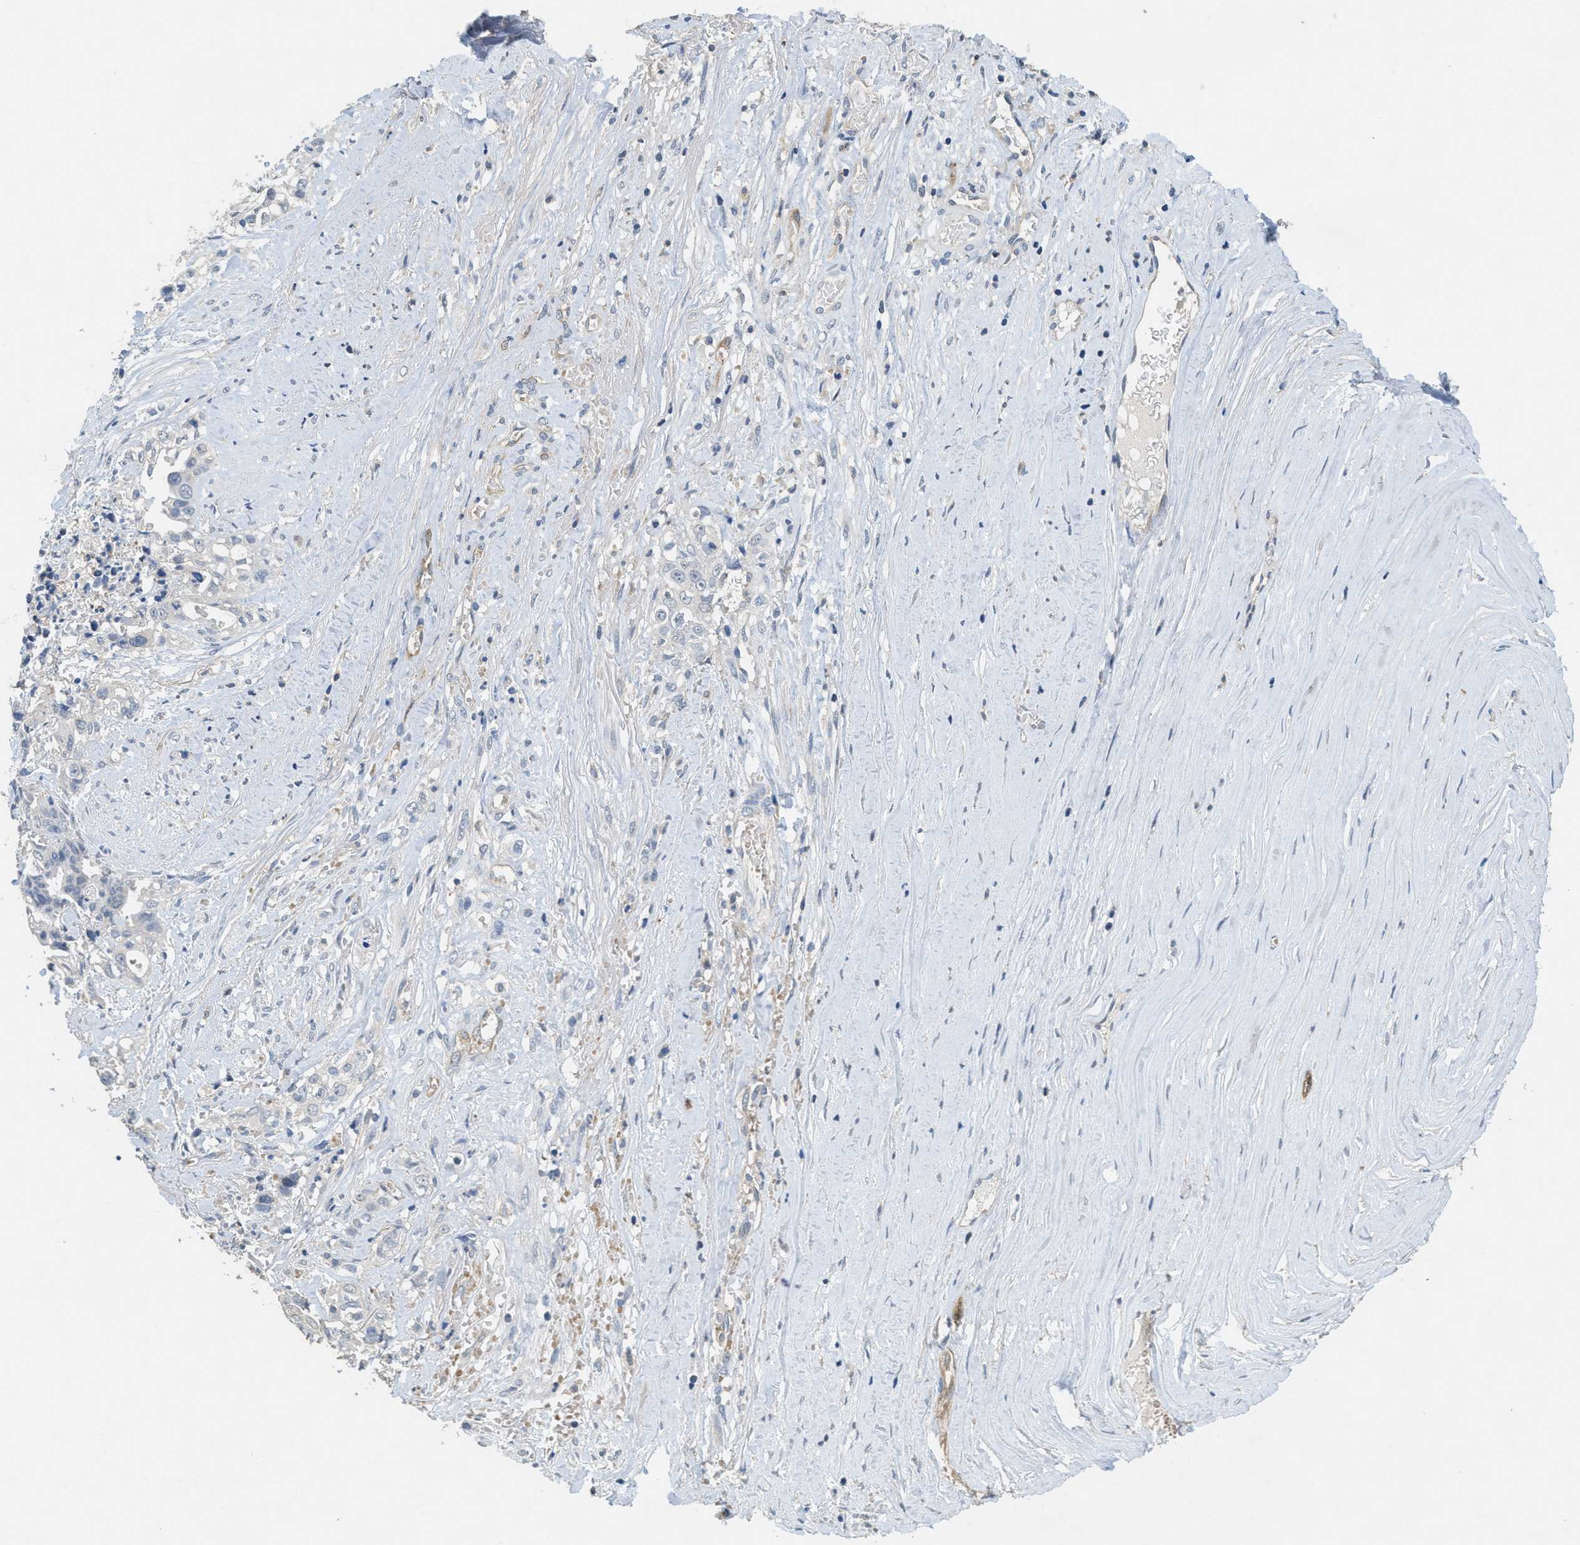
{"staining": {"intensity": "negative", "quantity": "none", "location": "none"}, "tissue": "liver cancer", "cell_type": "Tumor cells", "image_type": "cancer", "snomed": [{"axis": "morphology", "description": "Cholangiocarcinoma"}, {"axis": "topography", "description": "Liver"}], "caption": "This is an immunohistochemistry micrograph of liver cancer (cholangiocarcinoma). There is no expression in tumor cells.", "gene": "DGKE", "patient": {"sex": "female", "age": 70}}